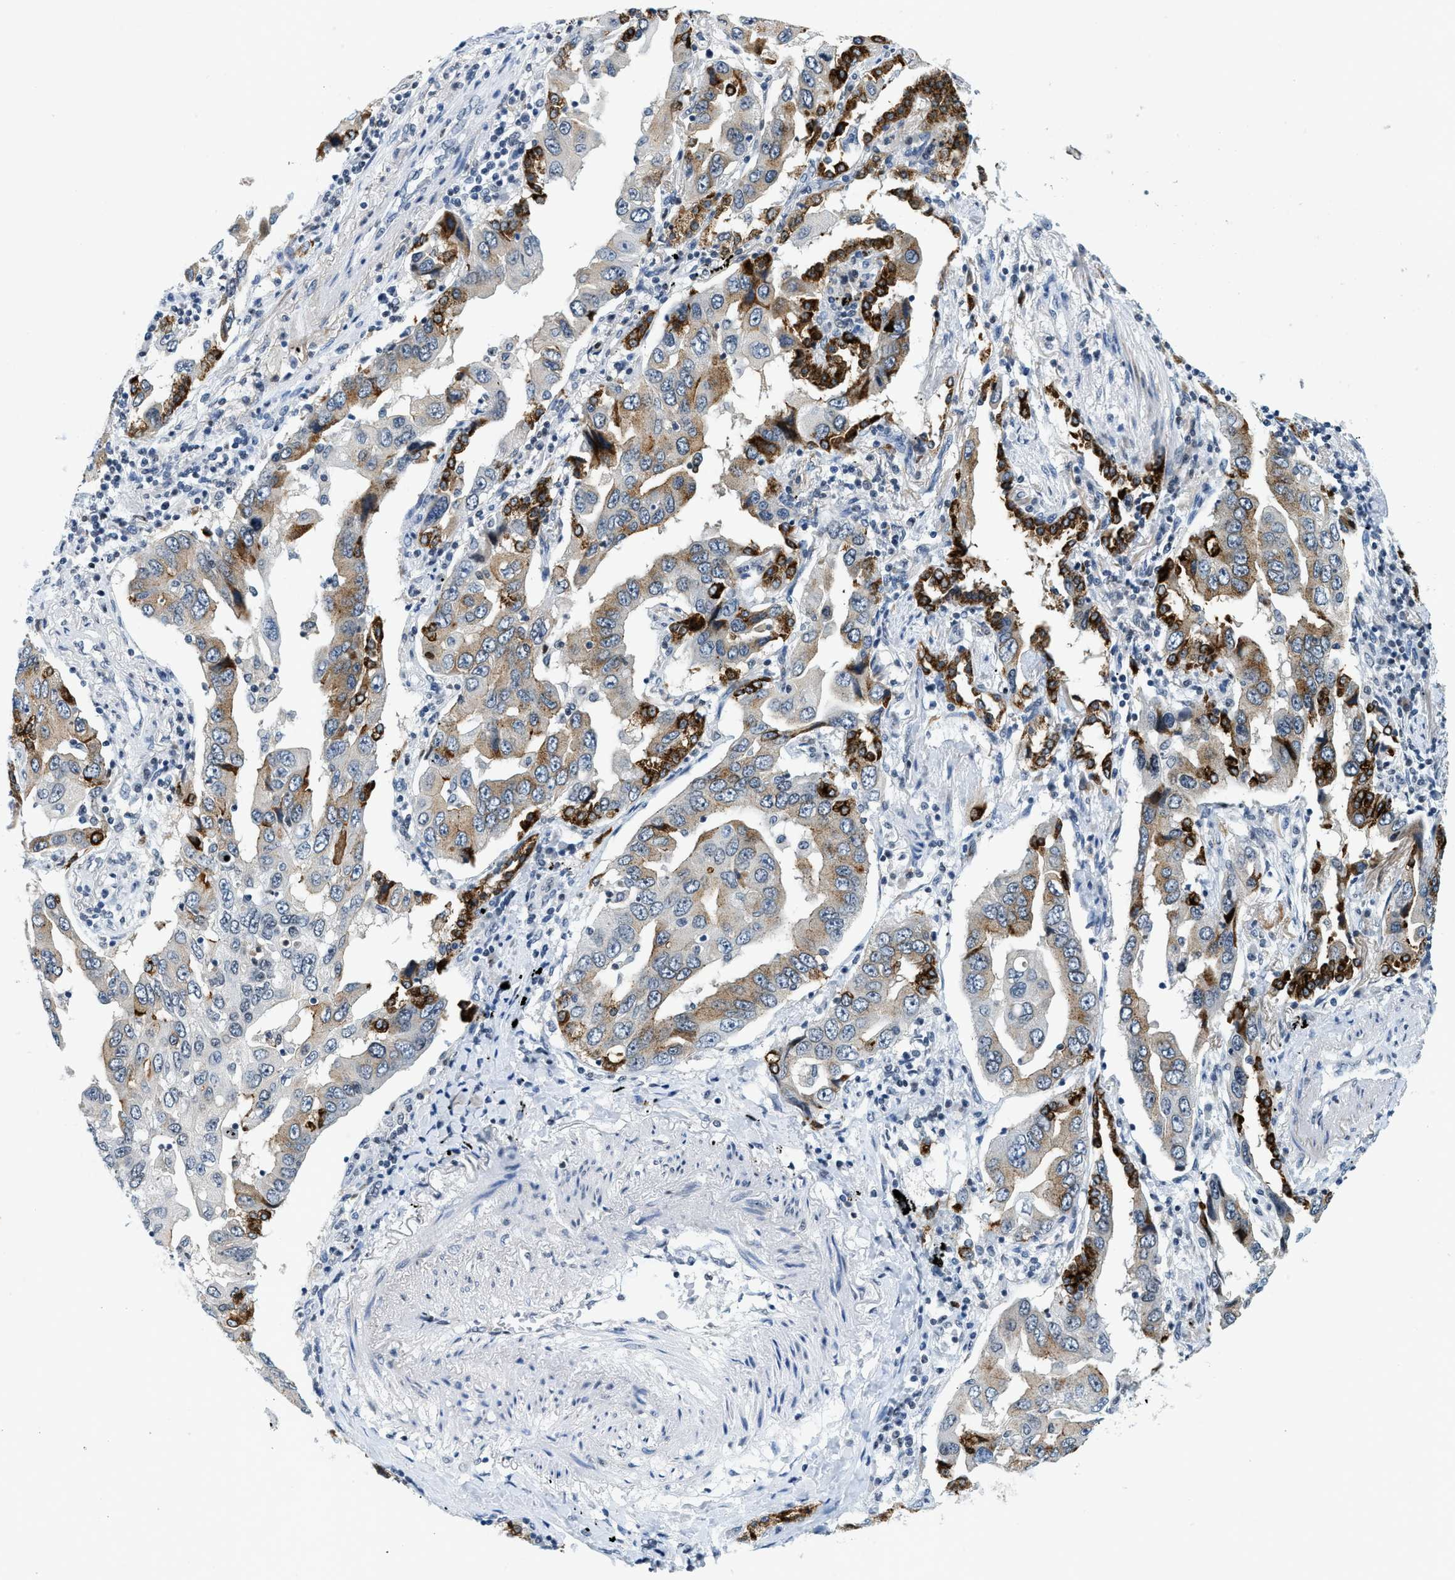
{"staining": {"intensity": "strong", "quantity": "<25%", "location": "cytoplasmic/membranous"}, "tissue": "lung cancer", "cell_type": "Tumor cells", "image_type": "cancer", "snomed": [{"axis": "morphology", "description": "Adenocarcinoma, NOS"}, {"axis": "topography", "description": "Lung"}], "caption": "About <25% of tumor cells in human lung cancer (adenocarcinoma) display strong cytoplasmic/membranous protein positivity as visualized by brown immunohistochemical staining.", "gene": "UVRAG", "patient": {"sex": "female", "age": 65}}